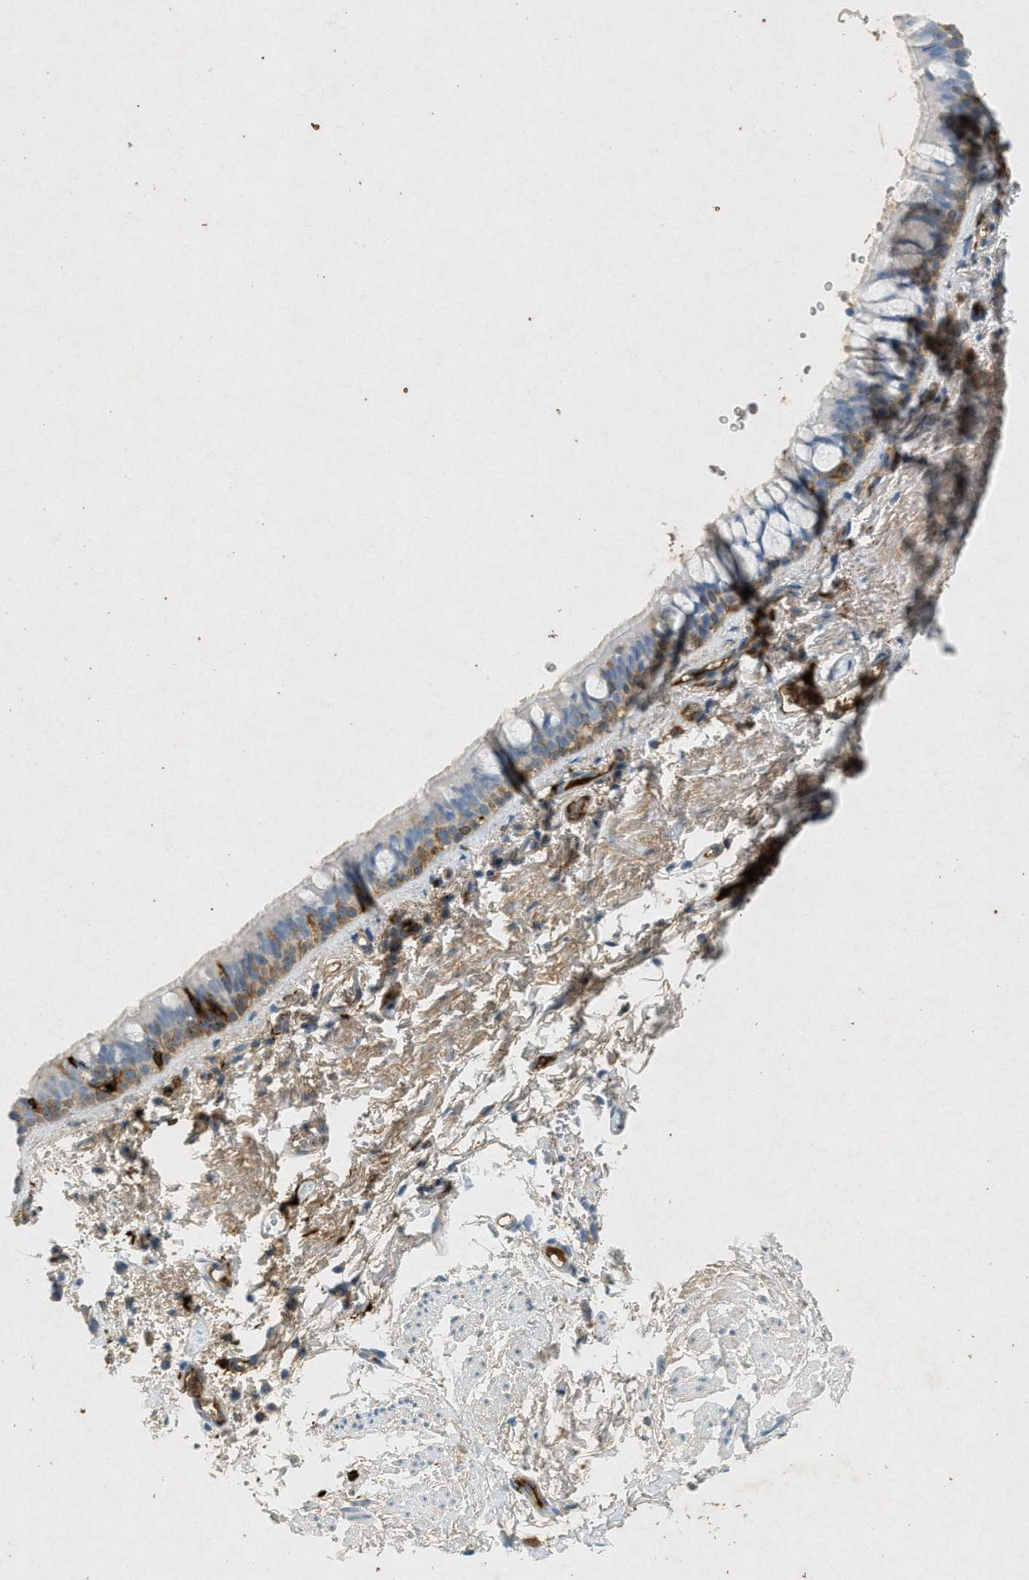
{"staining": {"intensity": "moderate", "quantity": "<25%", "location": "cytoplasmic/membranous"}, "tissue": "bronchus", "cell_type": "Respiratory epithelial cells", "image_type": "normal", "snomed": [{"axis": "morphology", "description": "Normal tissue, NOS"}, {"axis": "morphology", "description": "Malignant melanoma, Metastatic site"}, {"axis": "topography", "description": "Bronchus"}, {"axis": "topography", "description": "Lung"}], "caption": "Immunohistochemical staining of benign human bronchus exhibits <25% levels of moderate cytoplasmic/membranous protein expression in about <25% of respiratory epithelial cells.", "gene": "F2", "patient": {"sex": "male", "age": 64}}